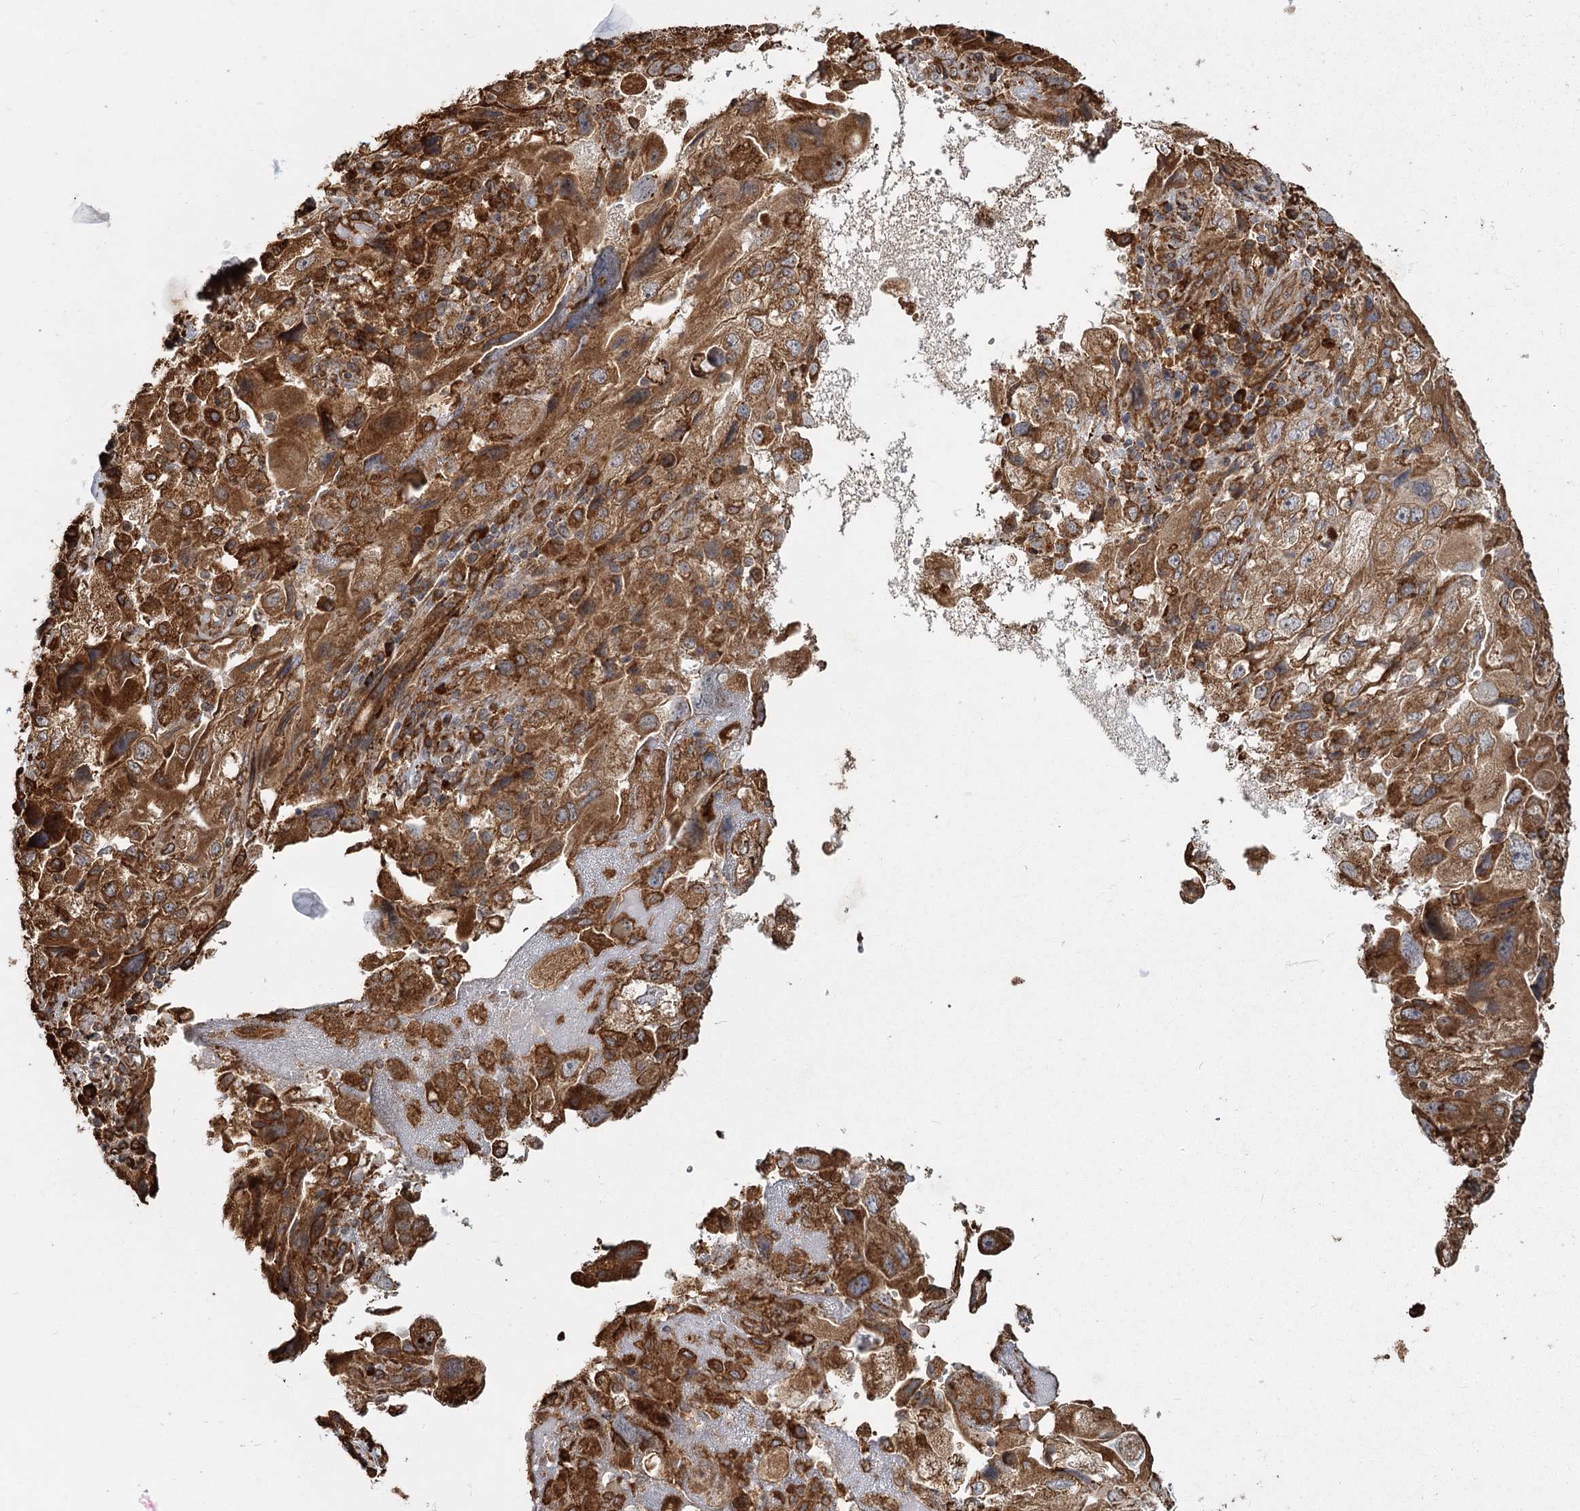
{"staining": {"intensity": "strong", "quantity": ">75%", "location": "cytoplasmic/membranous"}, "tissue": "endometrial cancer", "cell_type": "Tumor cells", "image_type": "cancer", "snomed": [{"axis": "morphology", "description": "Adenocarcinoma, NOS"}, {"axis": "topography", "description": "Endometrium"}], "caption": "A brown stain highlights strong cytoplasmic/membranous staining of a protein in human endometrial cancer (adenocarcinoma) tumor cells. The staining is performed using DAB brown chromogen to label protein expression. The nuclei are counter-stained blue using hematoxylin.", "gene": "FAM13A", "patient": {"sex": "female", "age": 49}}